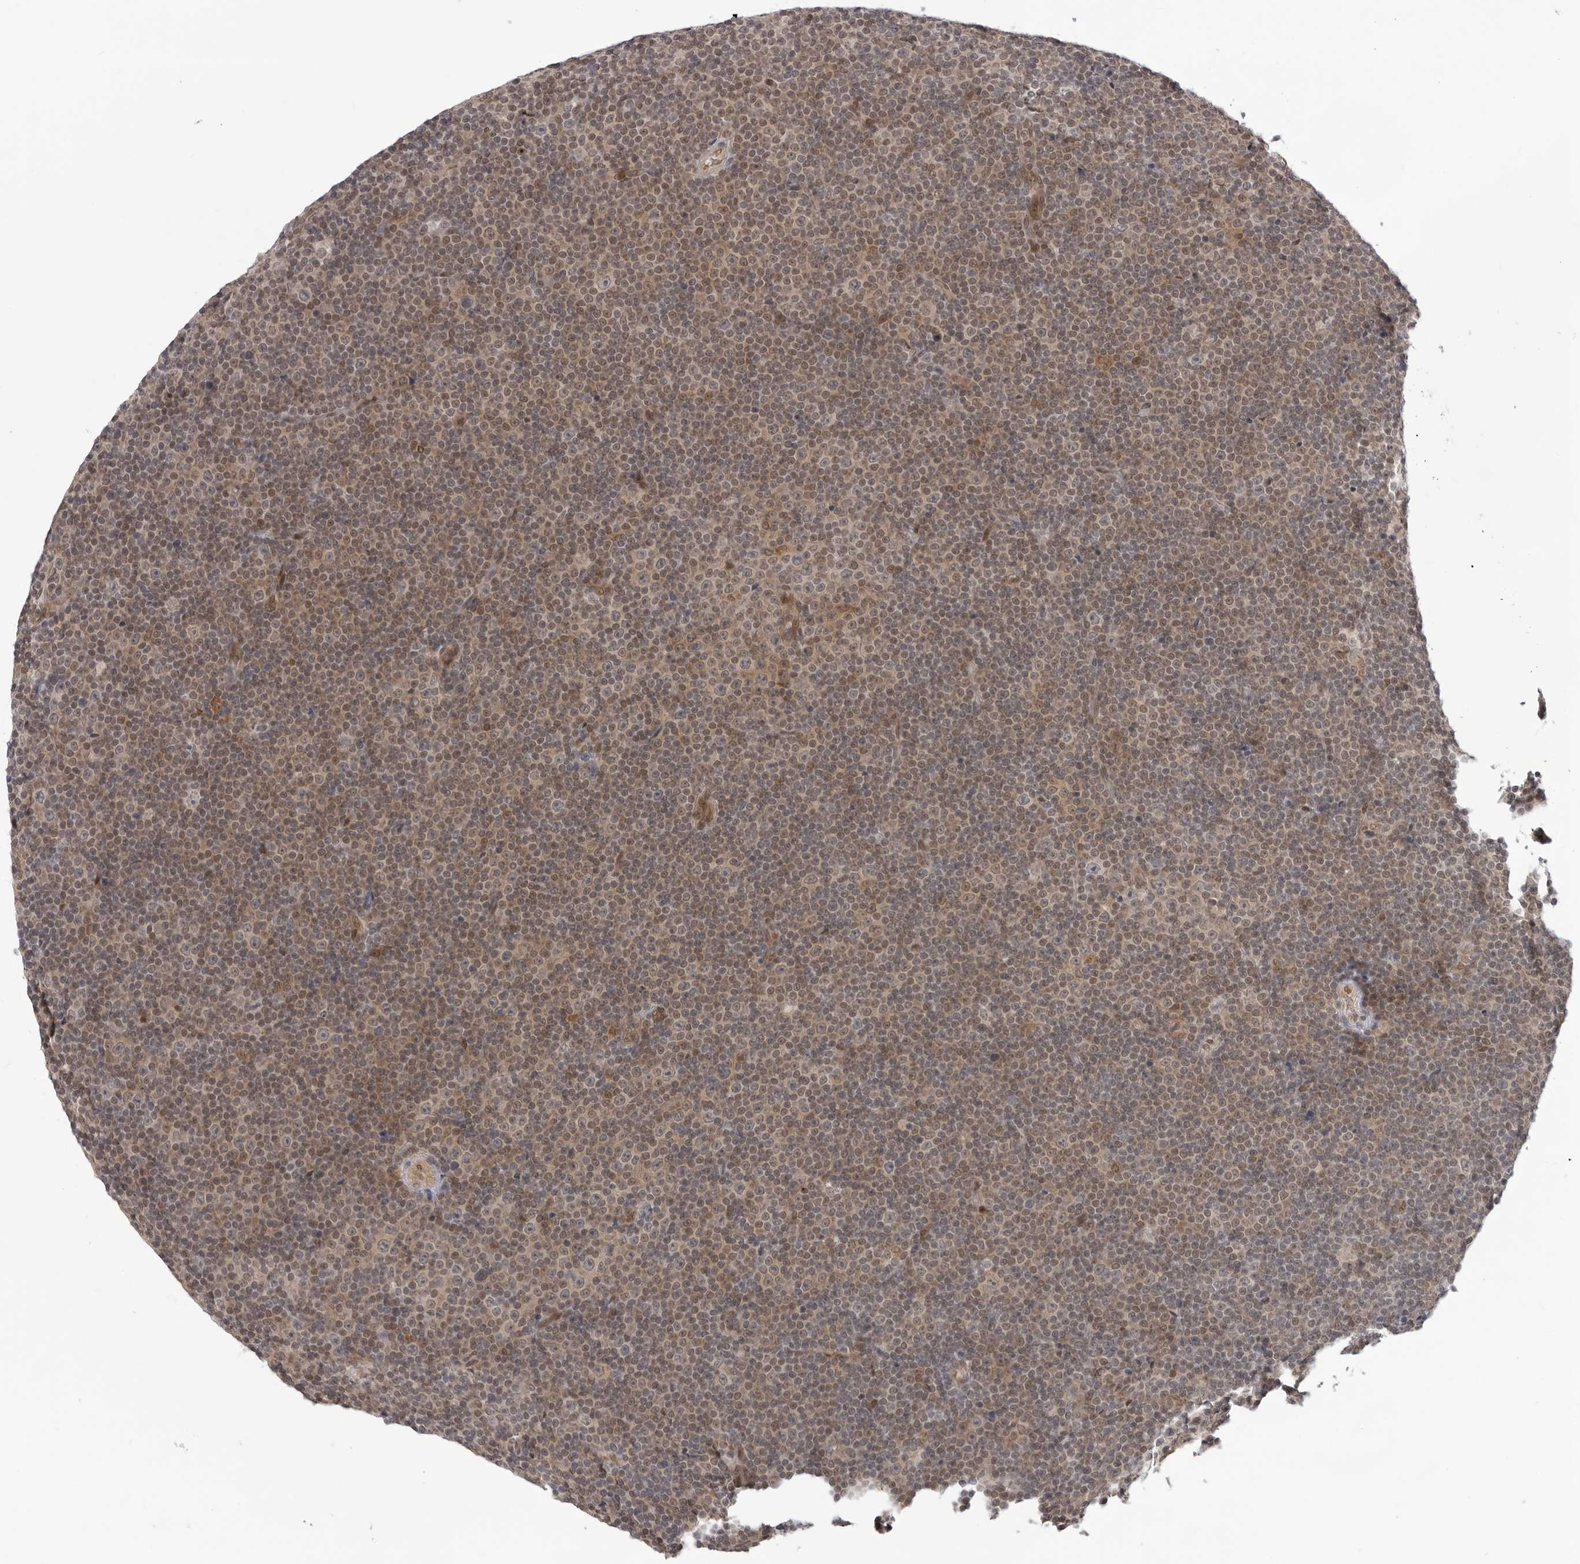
{"staining": {"intensity": "negative", "quantity": "none", "location": "none"}, "tissue": "lymphoma", "cell_type": "Tumor cells", "image_type": "cancer", "snomed": [{"axis": "morphology", "description": "Malignant lymphoma, non-Hodgkin's type, Low grade"}, {"axis": "topography", "description": "Lymph node"}], "caption": "This is an immunohistochemistry (IHC) micrograph of human lymphoma. There is no expression in tumor cells.", "gene": "CASP7", "patient": {"sex": "female", "age": 67}}